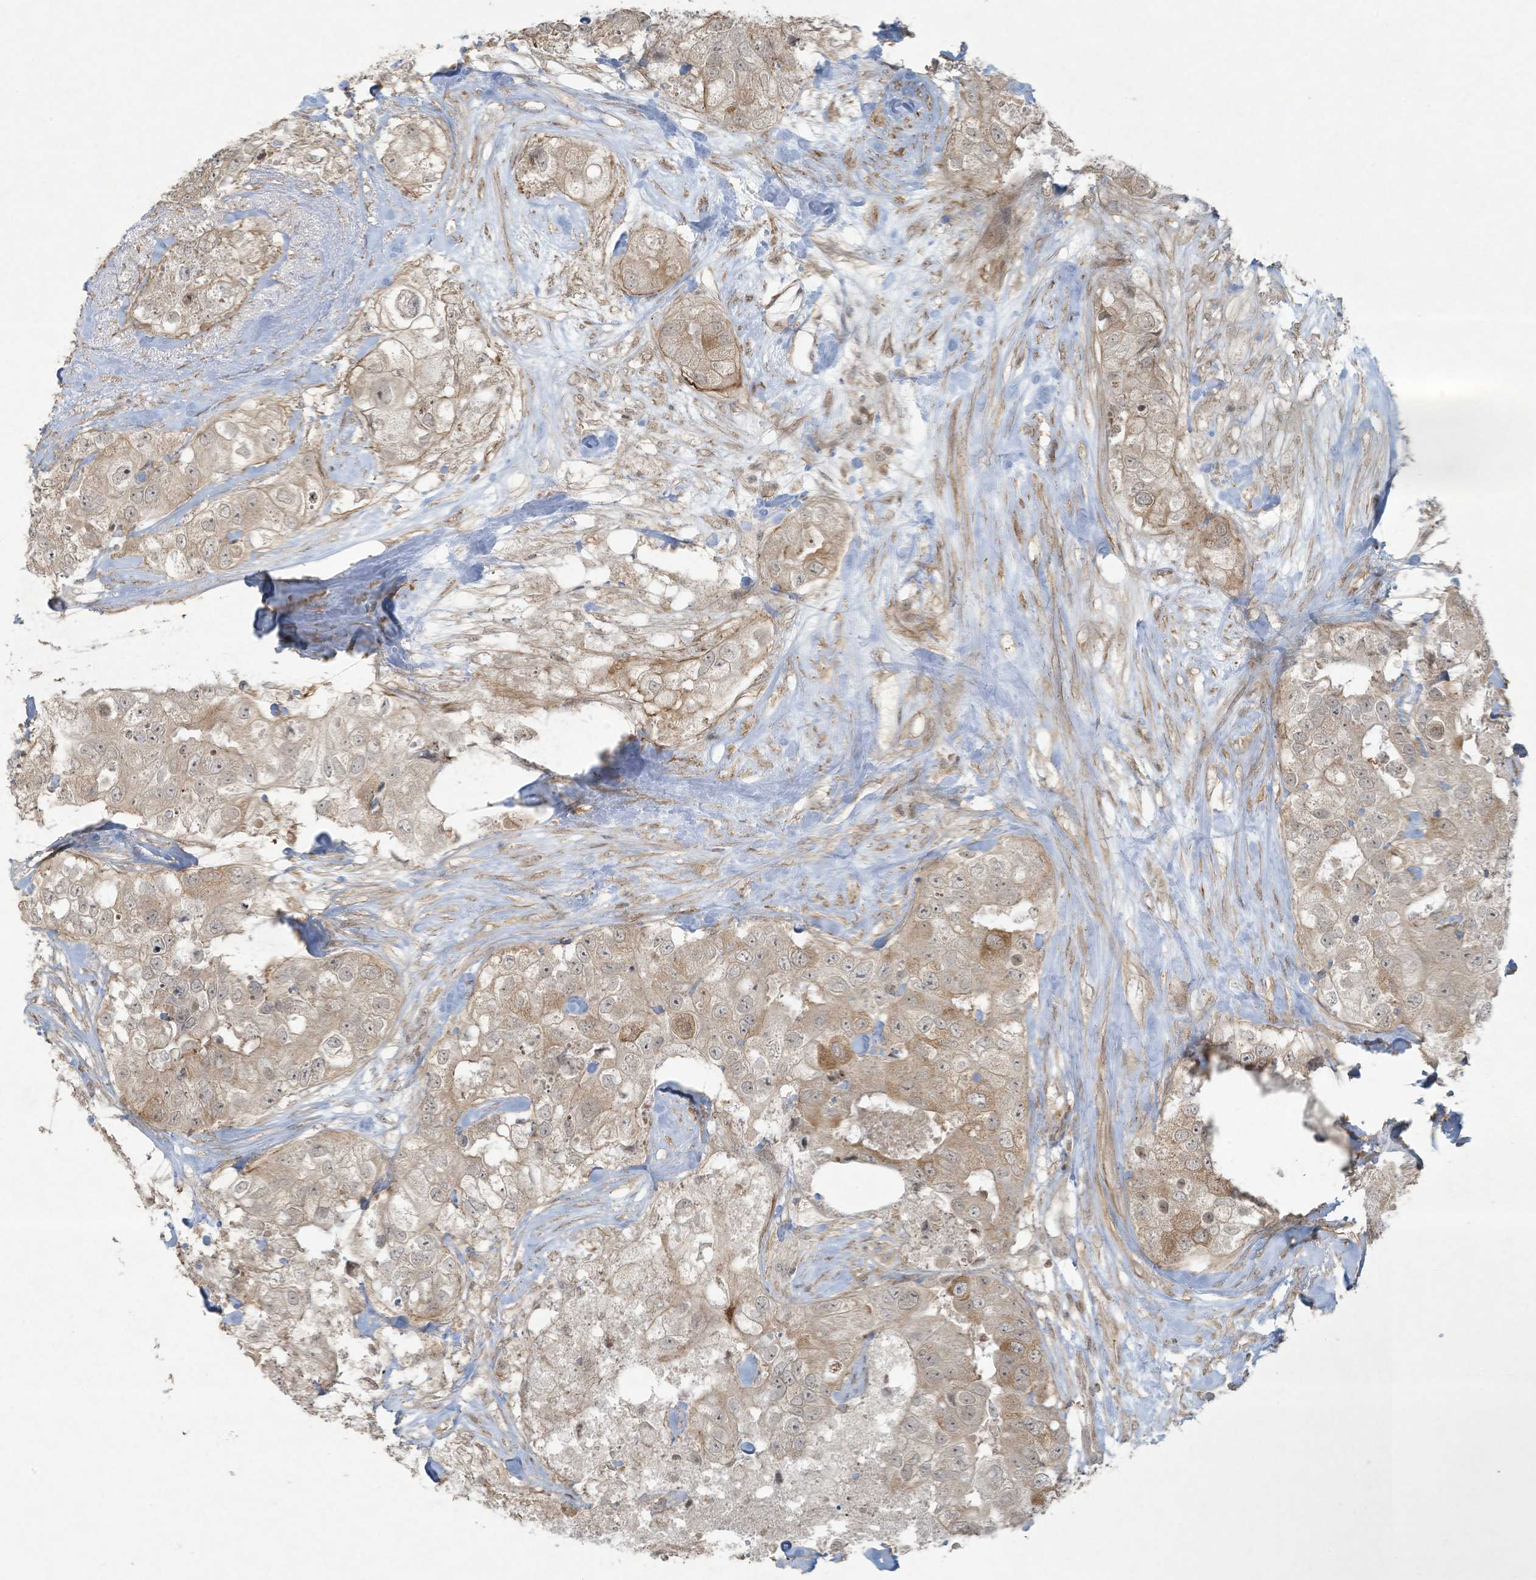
{"staining": {"intensity": "moderate", "quantity": "<25%", "location": "cytoplasmic/membranous"}, "tissue": "breast cancer", "cell_type": "Tumor cells", "image_type": "cancer", "snomed": [{"axis": "morphology", "description": "Duct carcinoma"}, {"axis": "topography", "description": "Breast"}], "caption": "Immunohistochemistry (IHC) photomicrograph of breast infiltrating ductal carcinoma stained for a protein (brown), which displays low levels of moderate cytoplasmic/membranous staining in approximately <25% of tumor cells.", "gene": "ZNF263", "patient": {"sex": "female", "age": 62}}